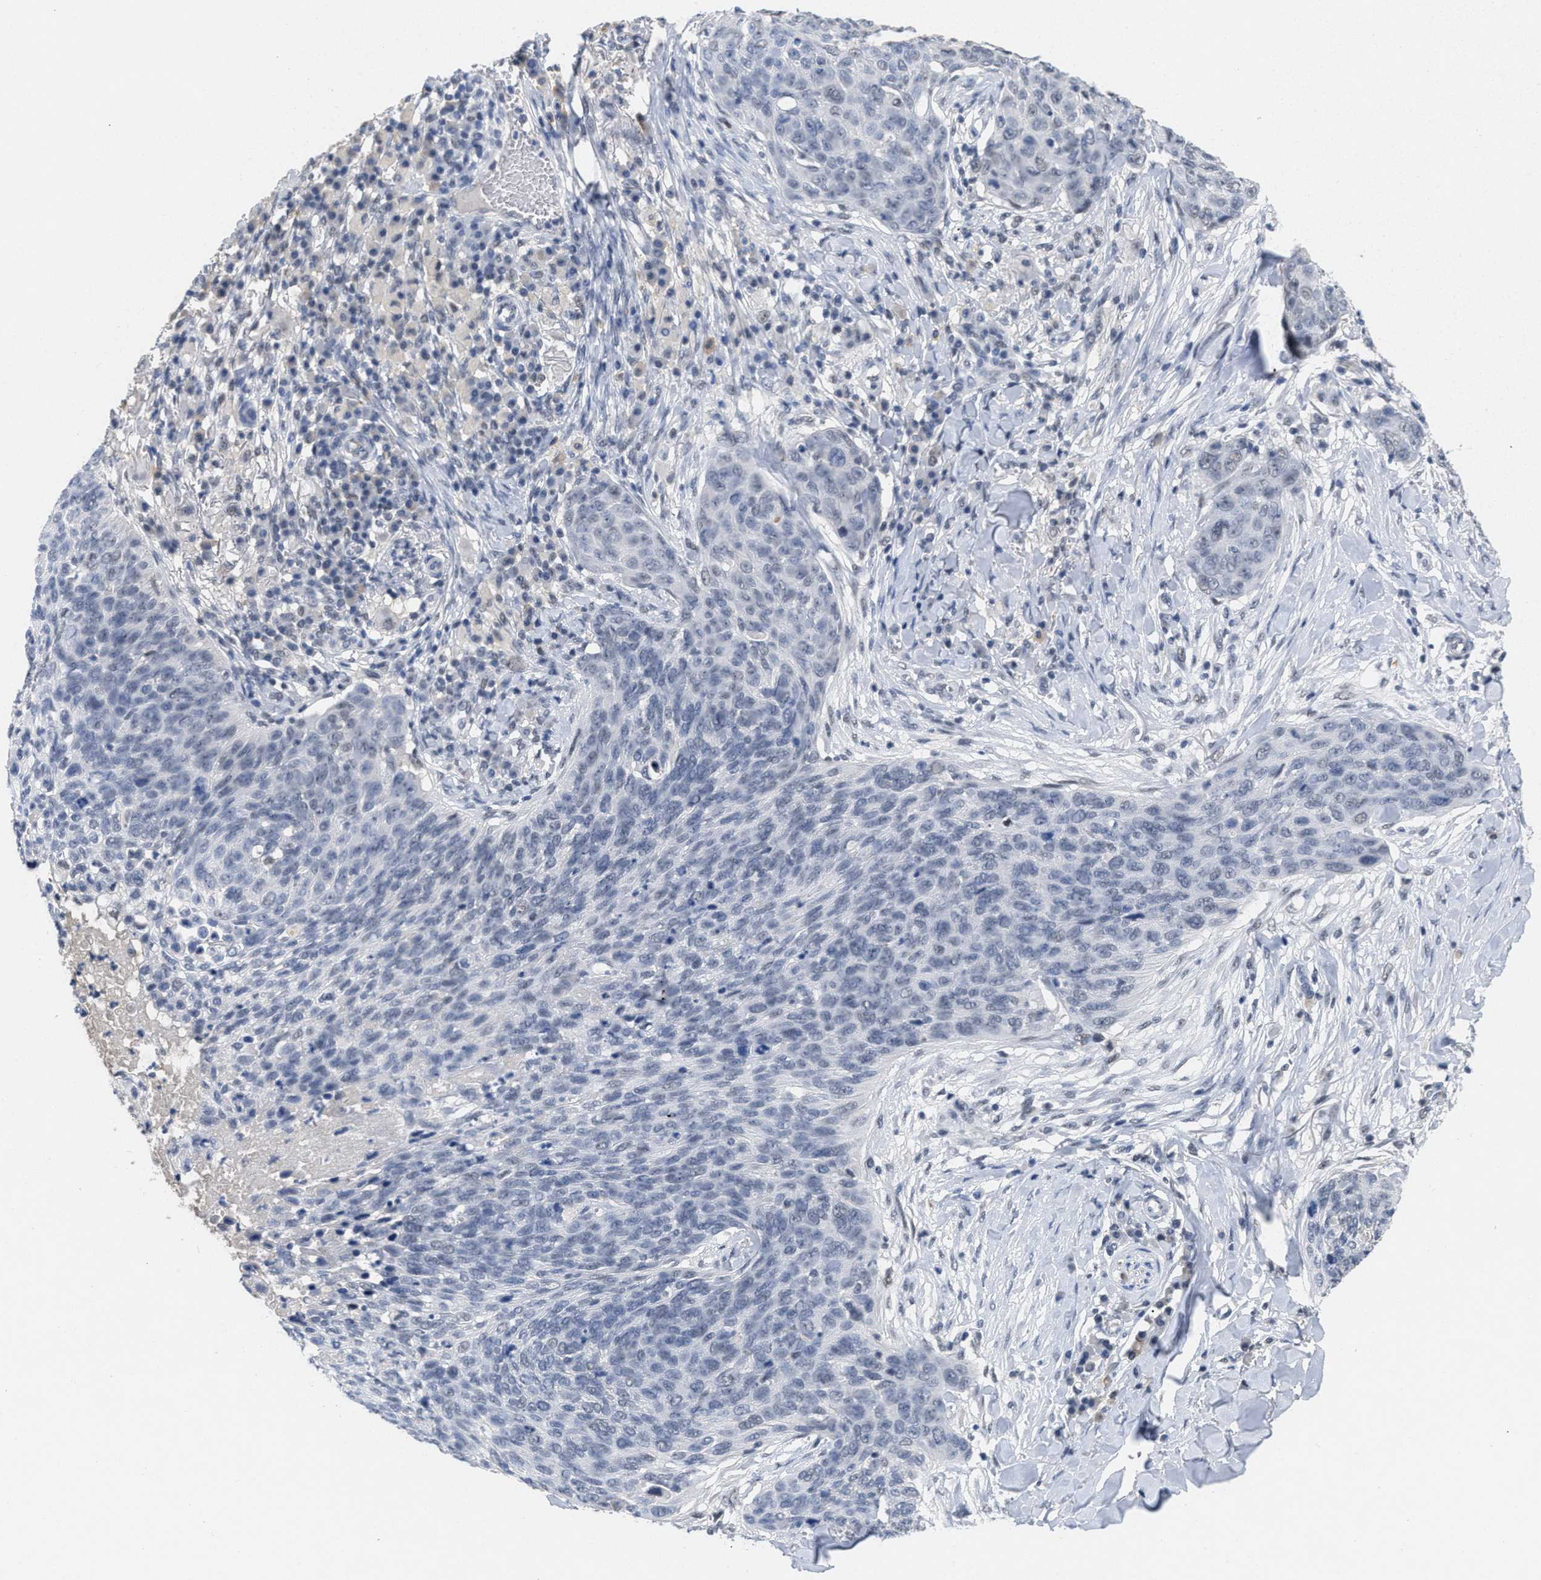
{"staining": {"intensity": "negative", "quantity": "none", "location": "none"}, "tissue": "skin cancer", "cell_type": "Tumor cells", "image_type": "cancer", "snomed": [{"axis": "morphology", "description": "Squamous cell carcinoma in situ, NOS"}, {"axis": "morphology", "description": "Squamous cell carcinoma, NOS"}, {"axis": "topography", "description": "Skin"}], "caption": "Human skin squamous cell carcinoma stained for a protein using immunohistochemistry (IHC) exhibits no positivity in tumor cells.", "gene": "GGNBP2", "patient": {"sex": "male", "age": 93}}